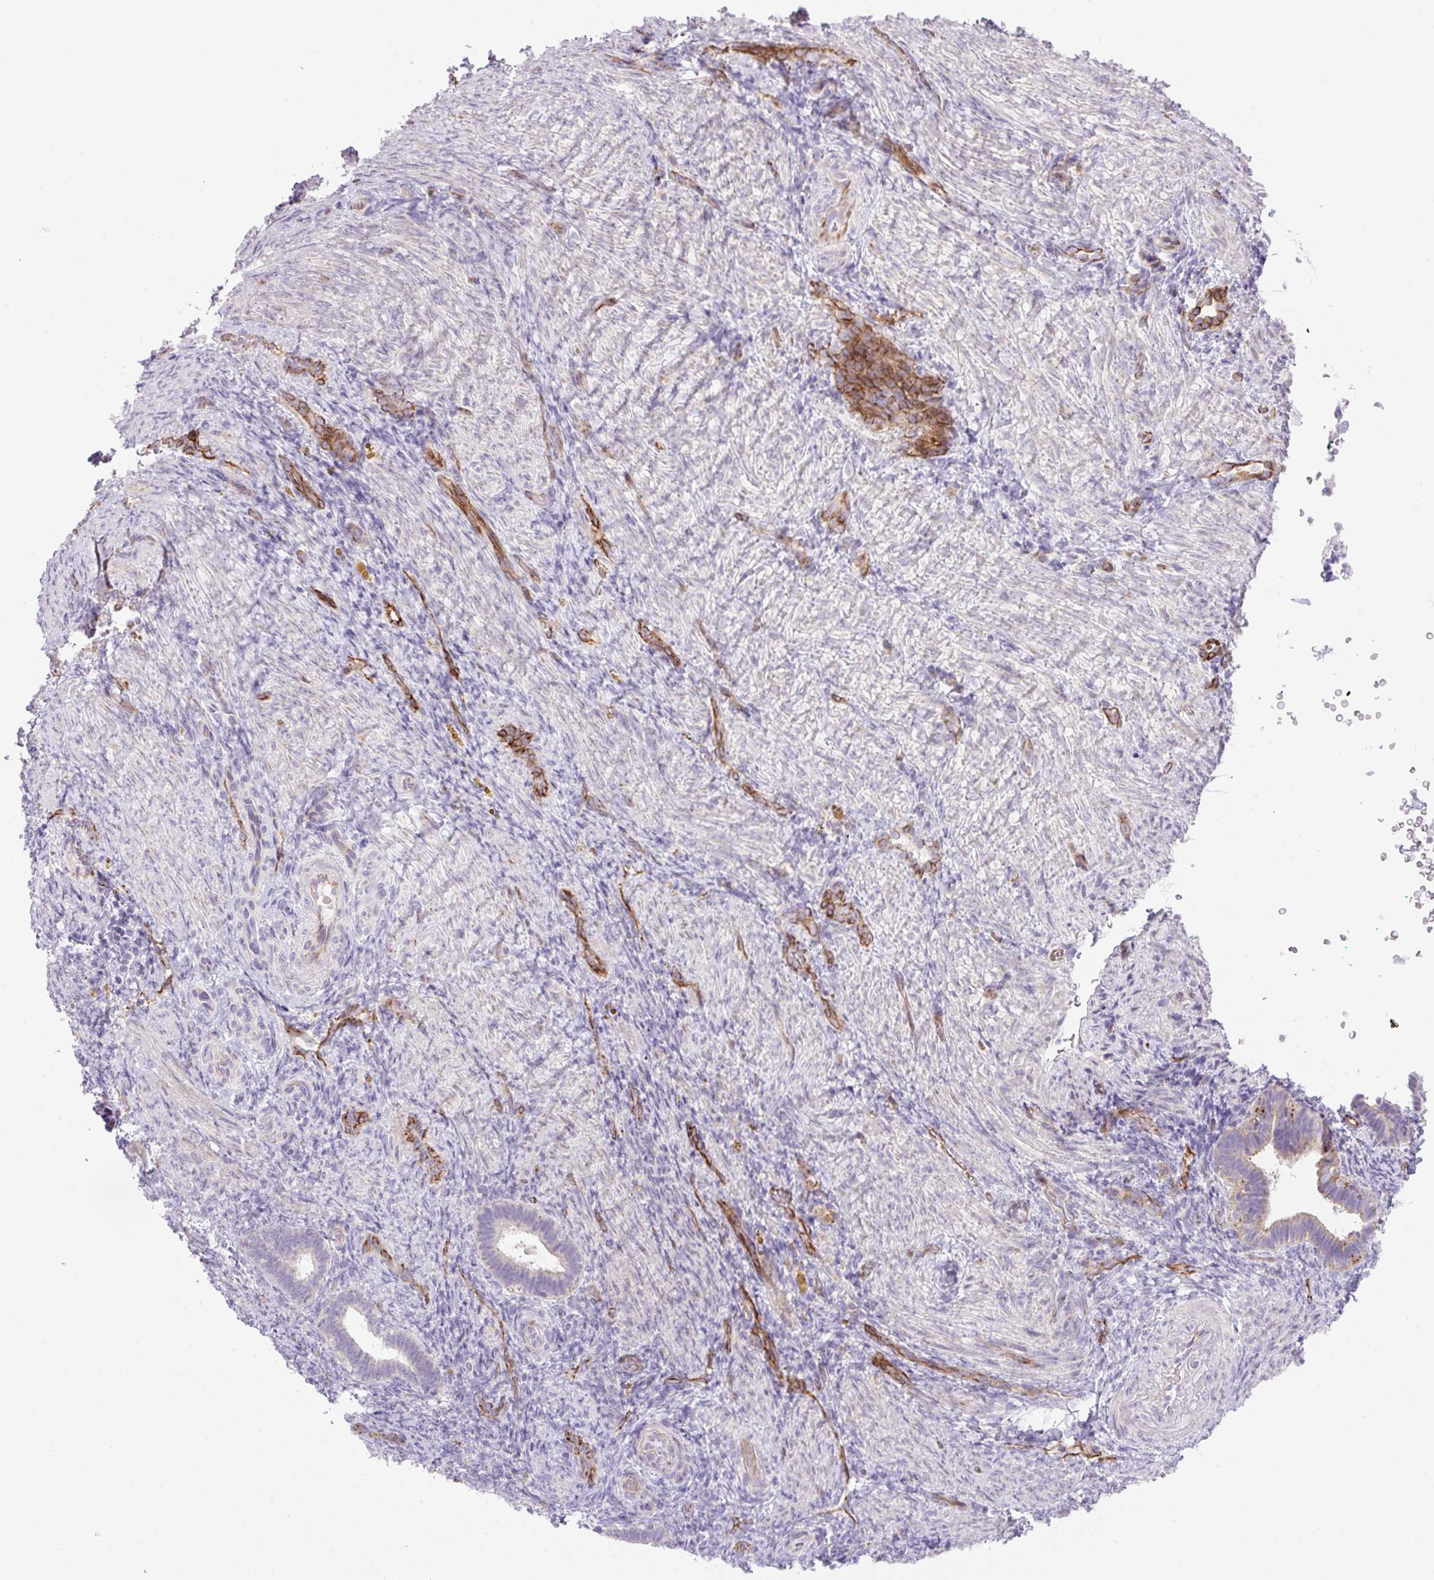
{"staining": {"intensity": "negative", "quantity": "none", "location": "none"}, "tissue": "endometrium", "cell_type": "Cells in endometrial stroma", "image_type": "normal", "snomed": [{"axis": "morphology", "description": "Normal tissue, NOS"}, {"axis": "topography", "description": "Endometrium"}], "caption": "There is no significant expression in cells in endometrial stroma of endometrium. (DAB immunohistochemistry (IHC), high magnification).", "gene": "RNASE10", "patient": {"sex": "female", "age": 34}}